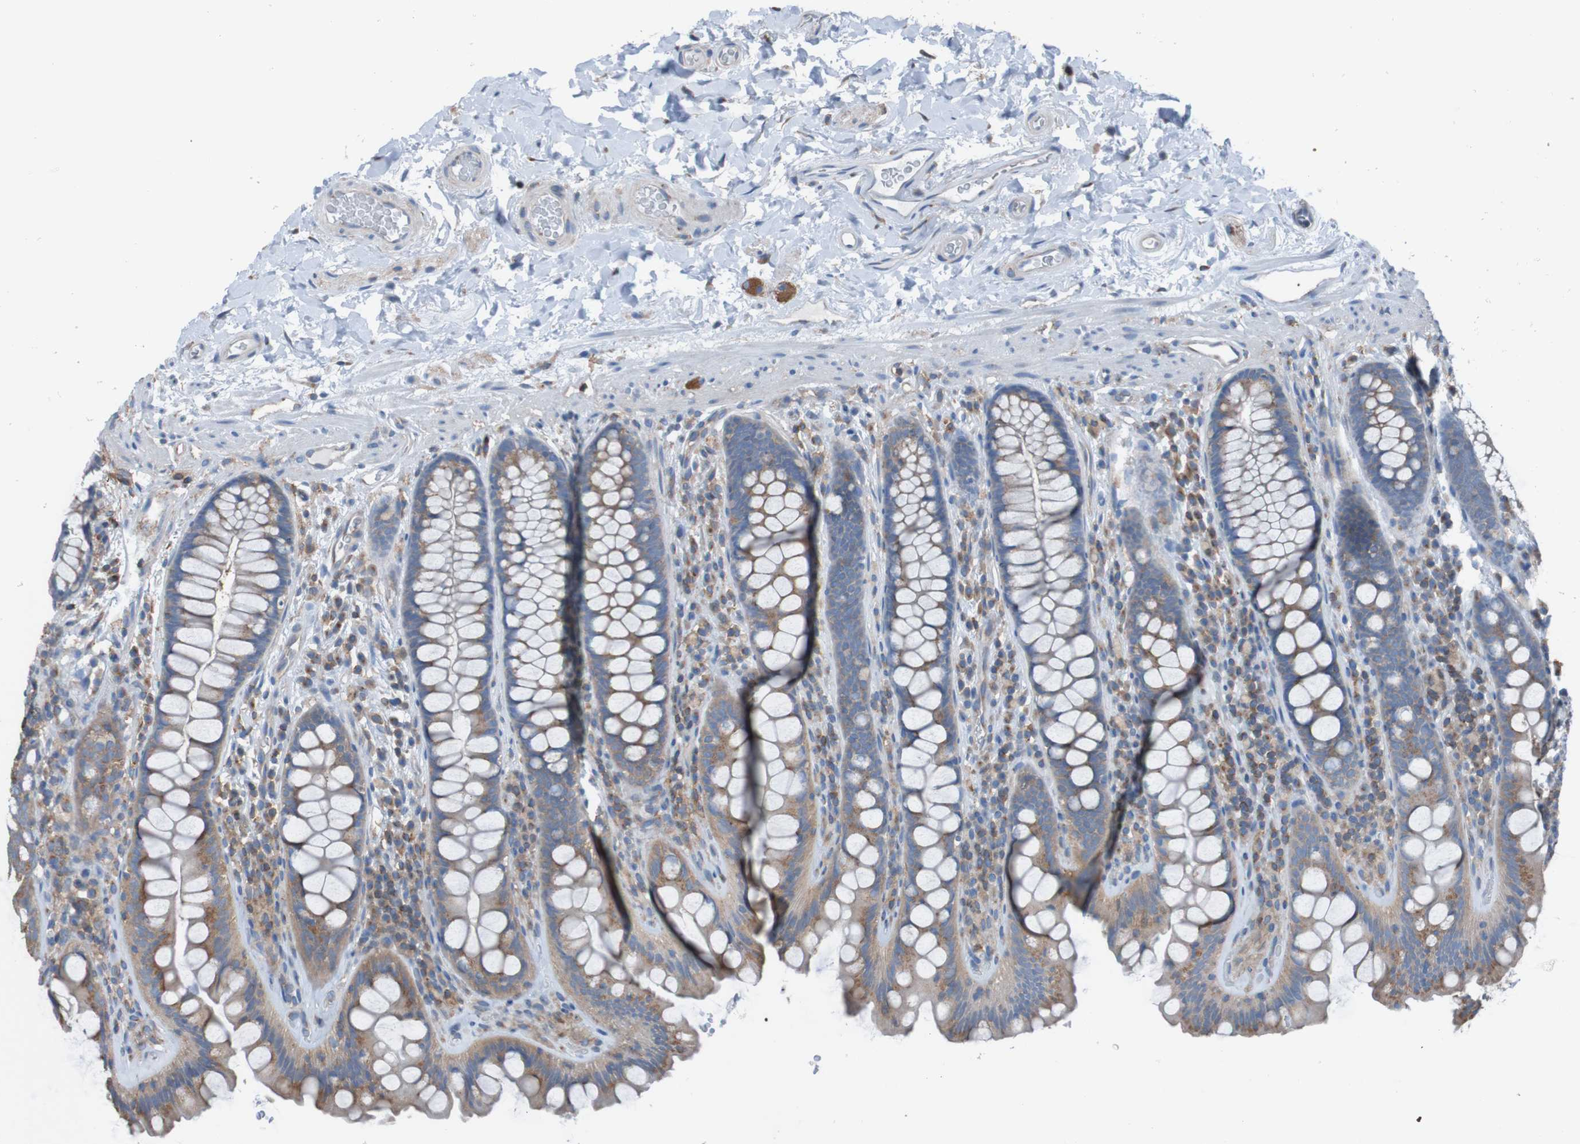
{"staining": {"intensity": "weak", "quantity": "25%-75%", "location": "cytoplasmic/membranous"}, "tissue": "colon", "cell_type": "Endothelial cells", "image_type": "normal", "snomed": [{"axis": "morphology", "description": "Normal tissue, NOS"}, {"axis": "topography", "description": "Colon"}], "caption": "Weak cytoplasmic/membranous positivity for a protein is appreciated in about 25%-75% of endothelial cells of benign colon using immunohistochemistry.", "gene": "MINAR1", "patient": {"sex": "female", "age": 80}}